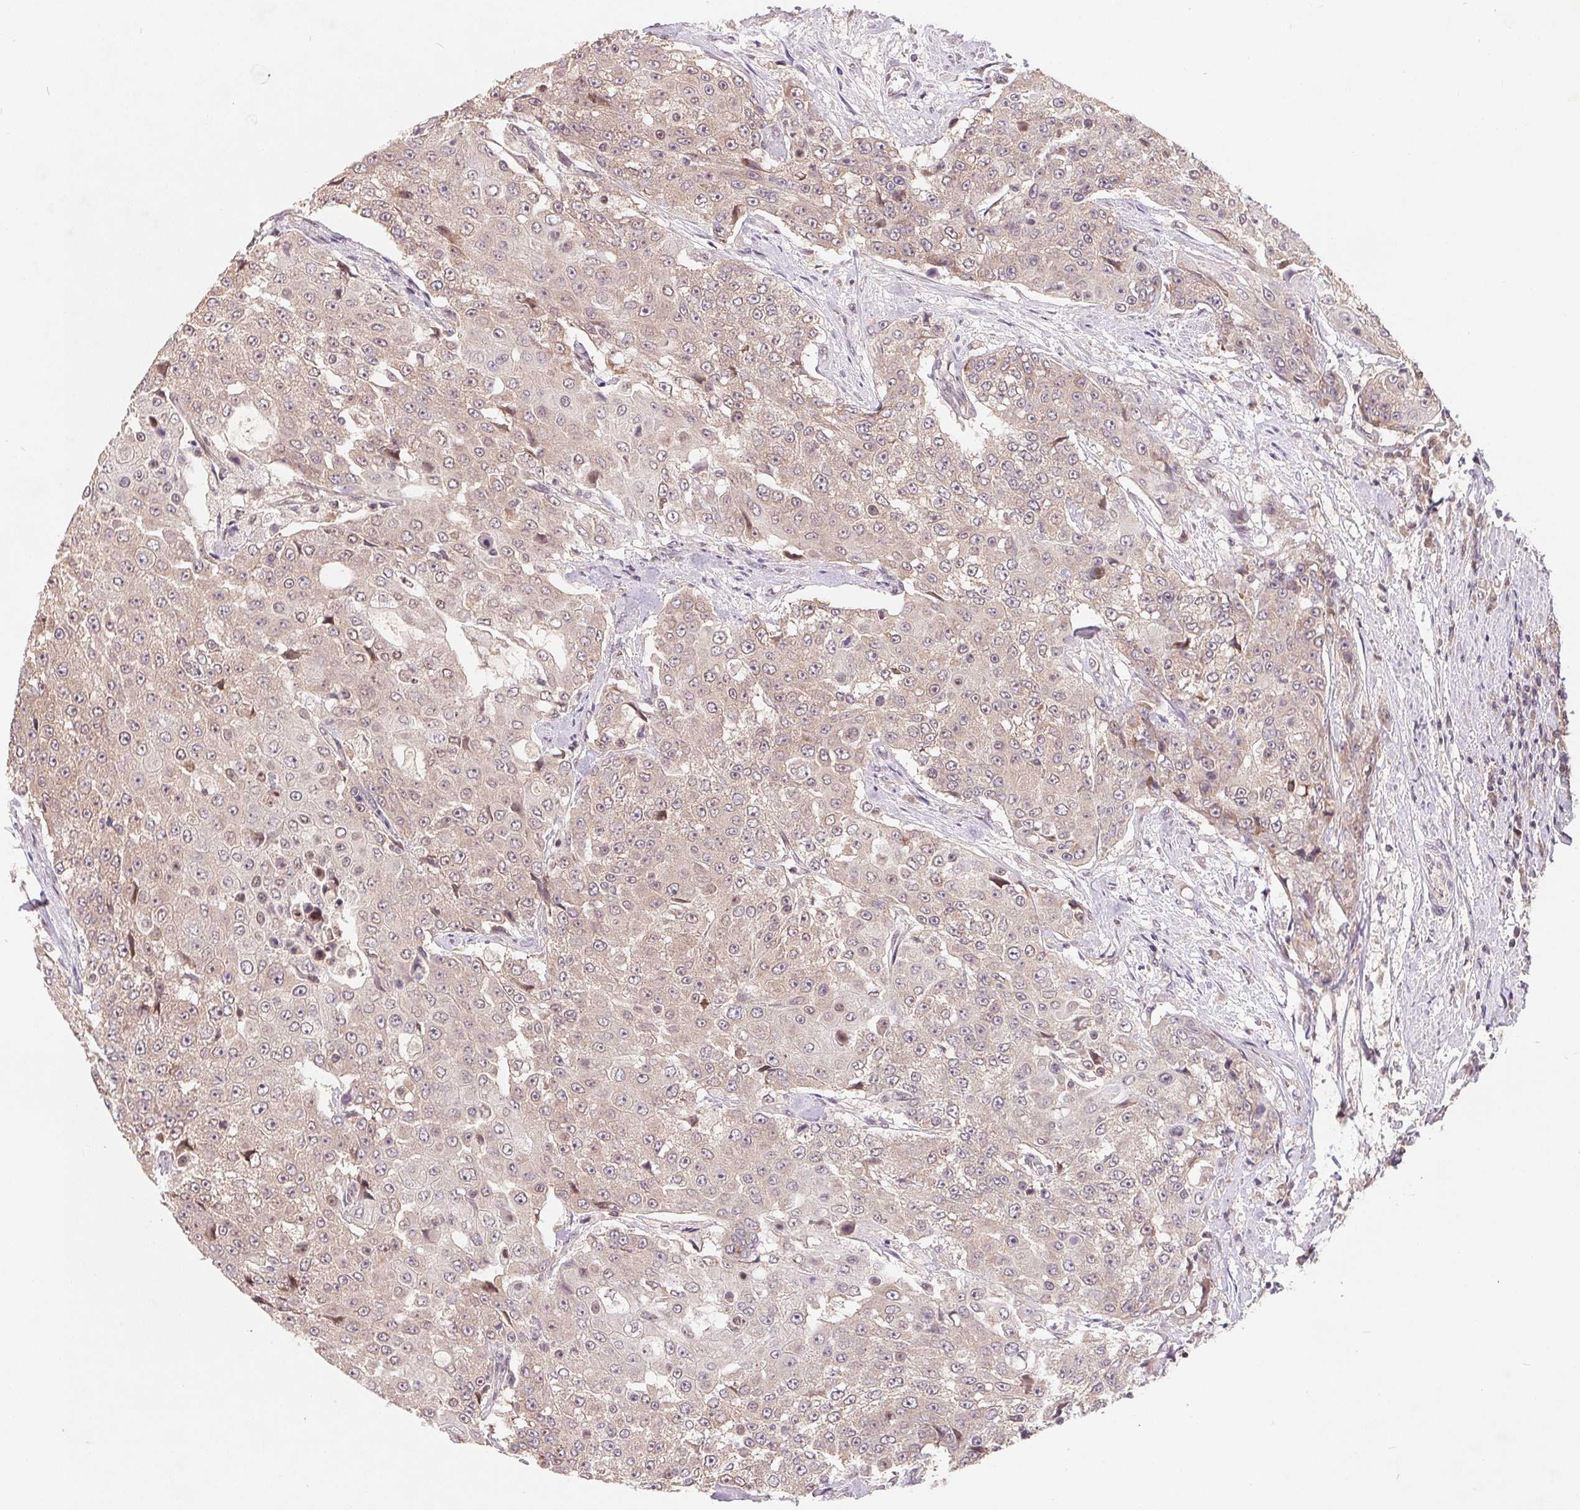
{"staining": {"intensity": "negative", "quantity": "none", "location": "none"}, "tissue": "urothelial cancer", "cell_type": "Tumor cells", "image_type": "cancer", "snomed": [{"axis": "morphology", "description": "Urothelial carcinoma, High grade"}, {"axis": "topography", "description": "Urinary bladder"}], "caption": "IHC micrograph of human urothelial cancer stained for a protein (brown), which displays no expression in tumor cells.", "gene": "HMGN3", "patient": {"sex": "female", "age": 63}}